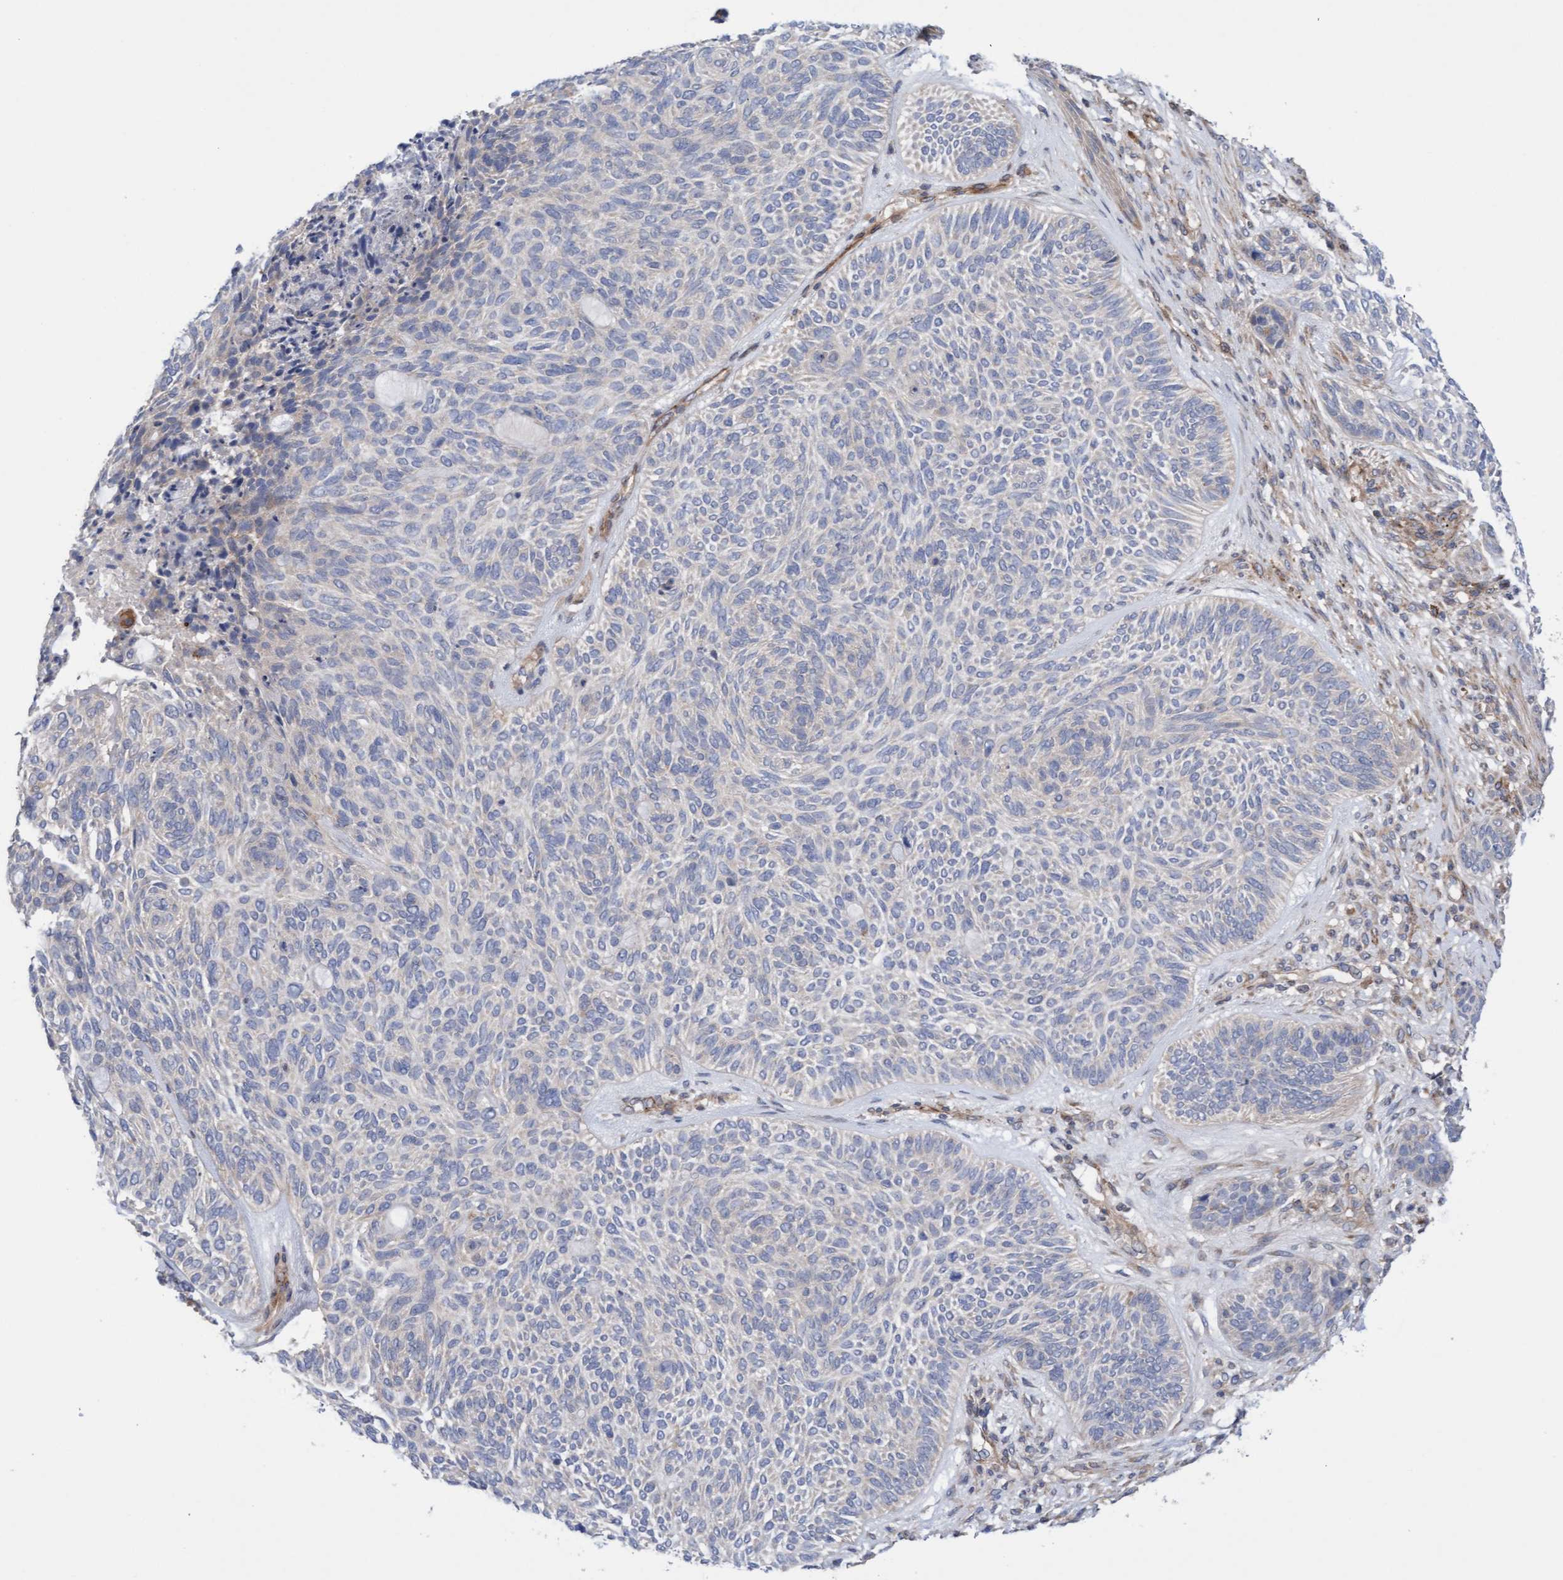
{"staining": {"intensity": "weak", "quantity": "<25%", "location": "cytoplasmic/membranous"}, "tissue": "skin cancer", "cell_type": "Tumor cells", "image_type": "cancer", "snomed": [{"axis": "morphology", "description": "Basal cell carcinoma"}, {"axis": "topography", "description": "Skin"}], "caption": "A micrograph of human skin cancer (basal cell carcinoma) is negative for staining in tumor cells.", "gene": "CDK5RAP3", "patient": {"sex": "male", "age": 55}}